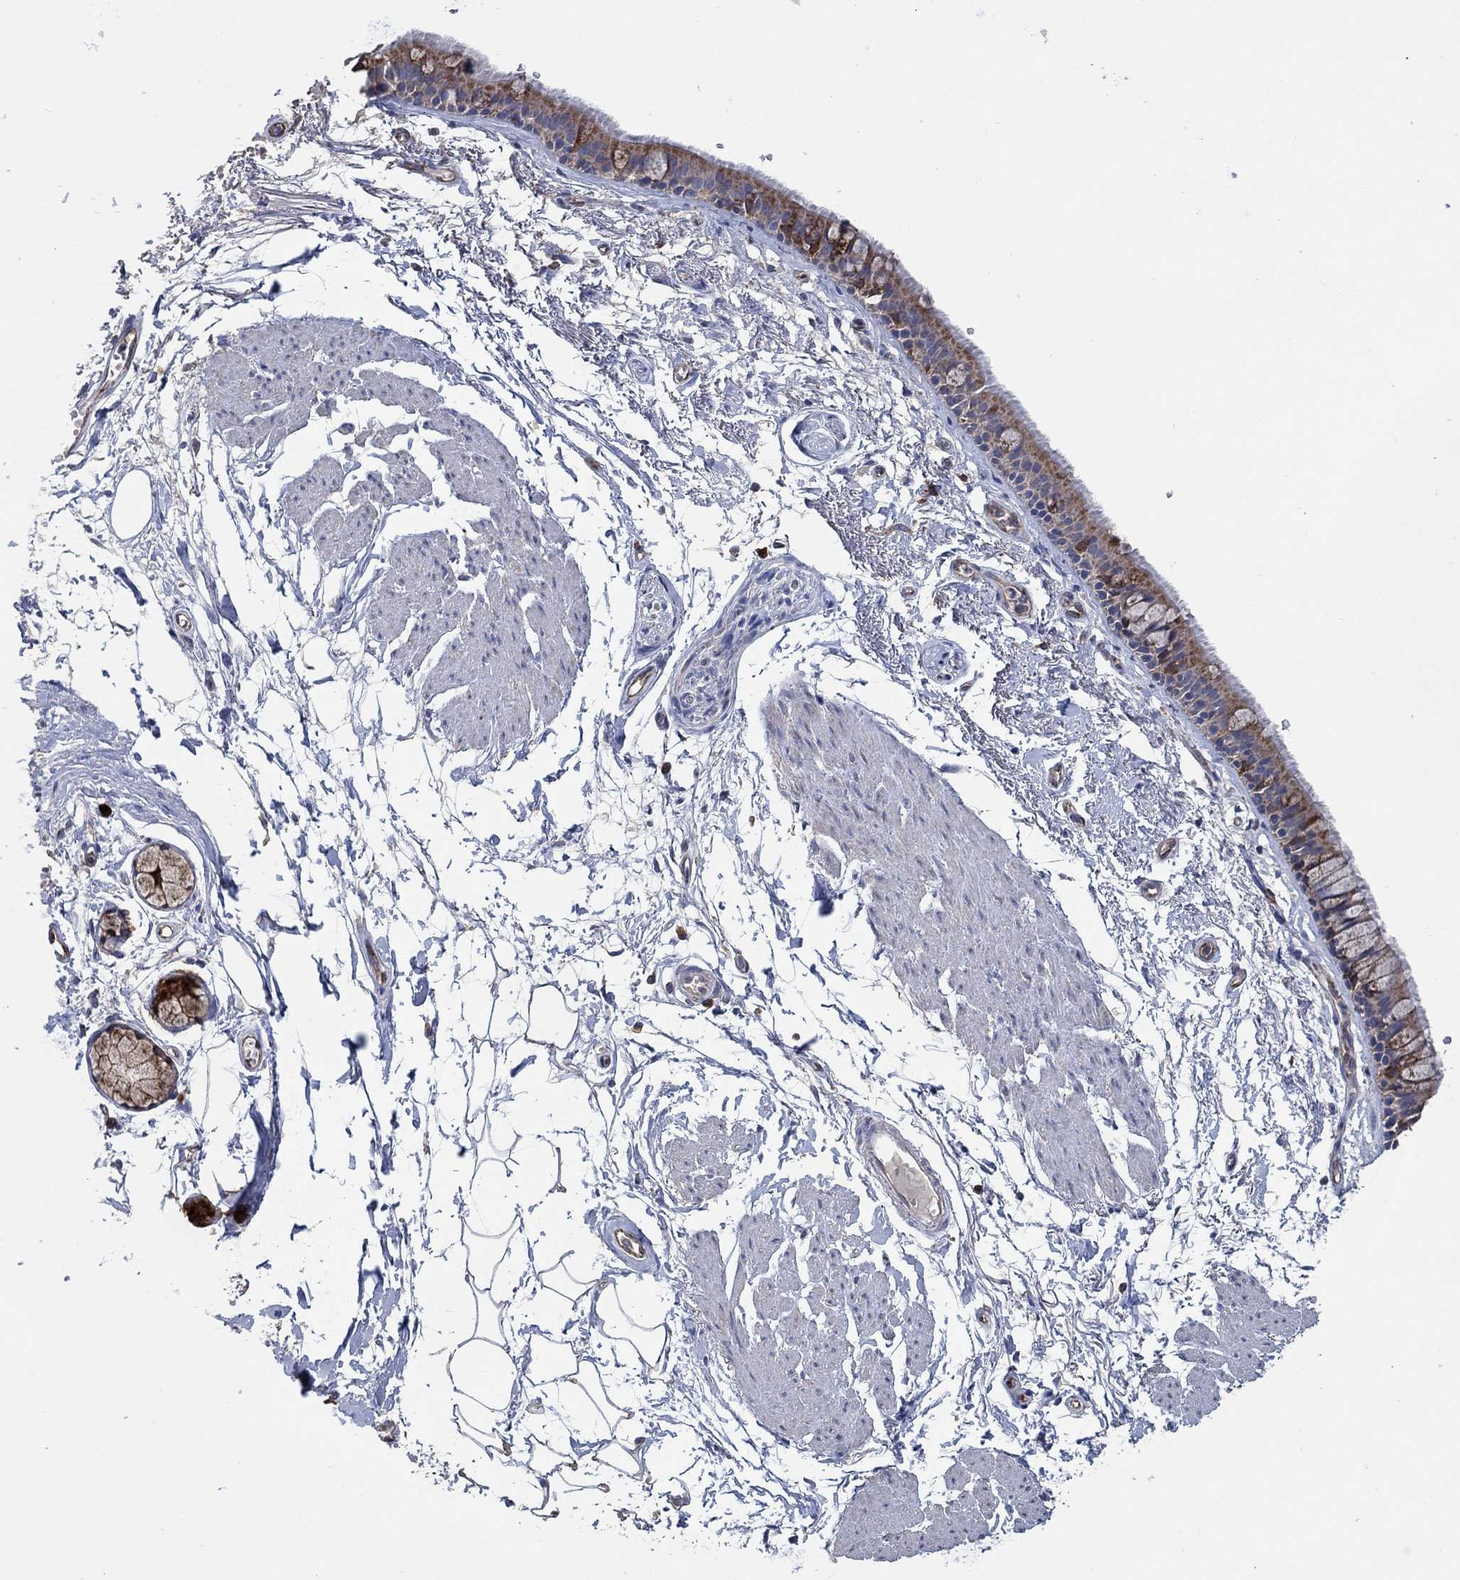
{"staining": {"intensity": "moderate", "quantity": ">75%", "location": "cytoplasmic/membranous"}, "tissue": "bronchus", "cell_type": "Respiratory epithelial cells", "image_type": "normal", "snomed": [{"axis": "morphology", "description": "Normal tissue, NOS"}, {"axis": "topography", "description": "Cartilage tissue"}, {"axis": "topography", "description": "Bronchus"}], "caption": "Immunohistochemical staining of unremarkable bronchus exhibits >75% levels of moderate cytoplasmic/membranous protein positivity in approximately >75% of respiratory epithelial cells. The staining was performed using DAB, with brown indicating positive protein expression. Nuclei are stained blue with hematoxylin.", "gene": "HID1", "patient": {"sex": "male", "age": 66}}